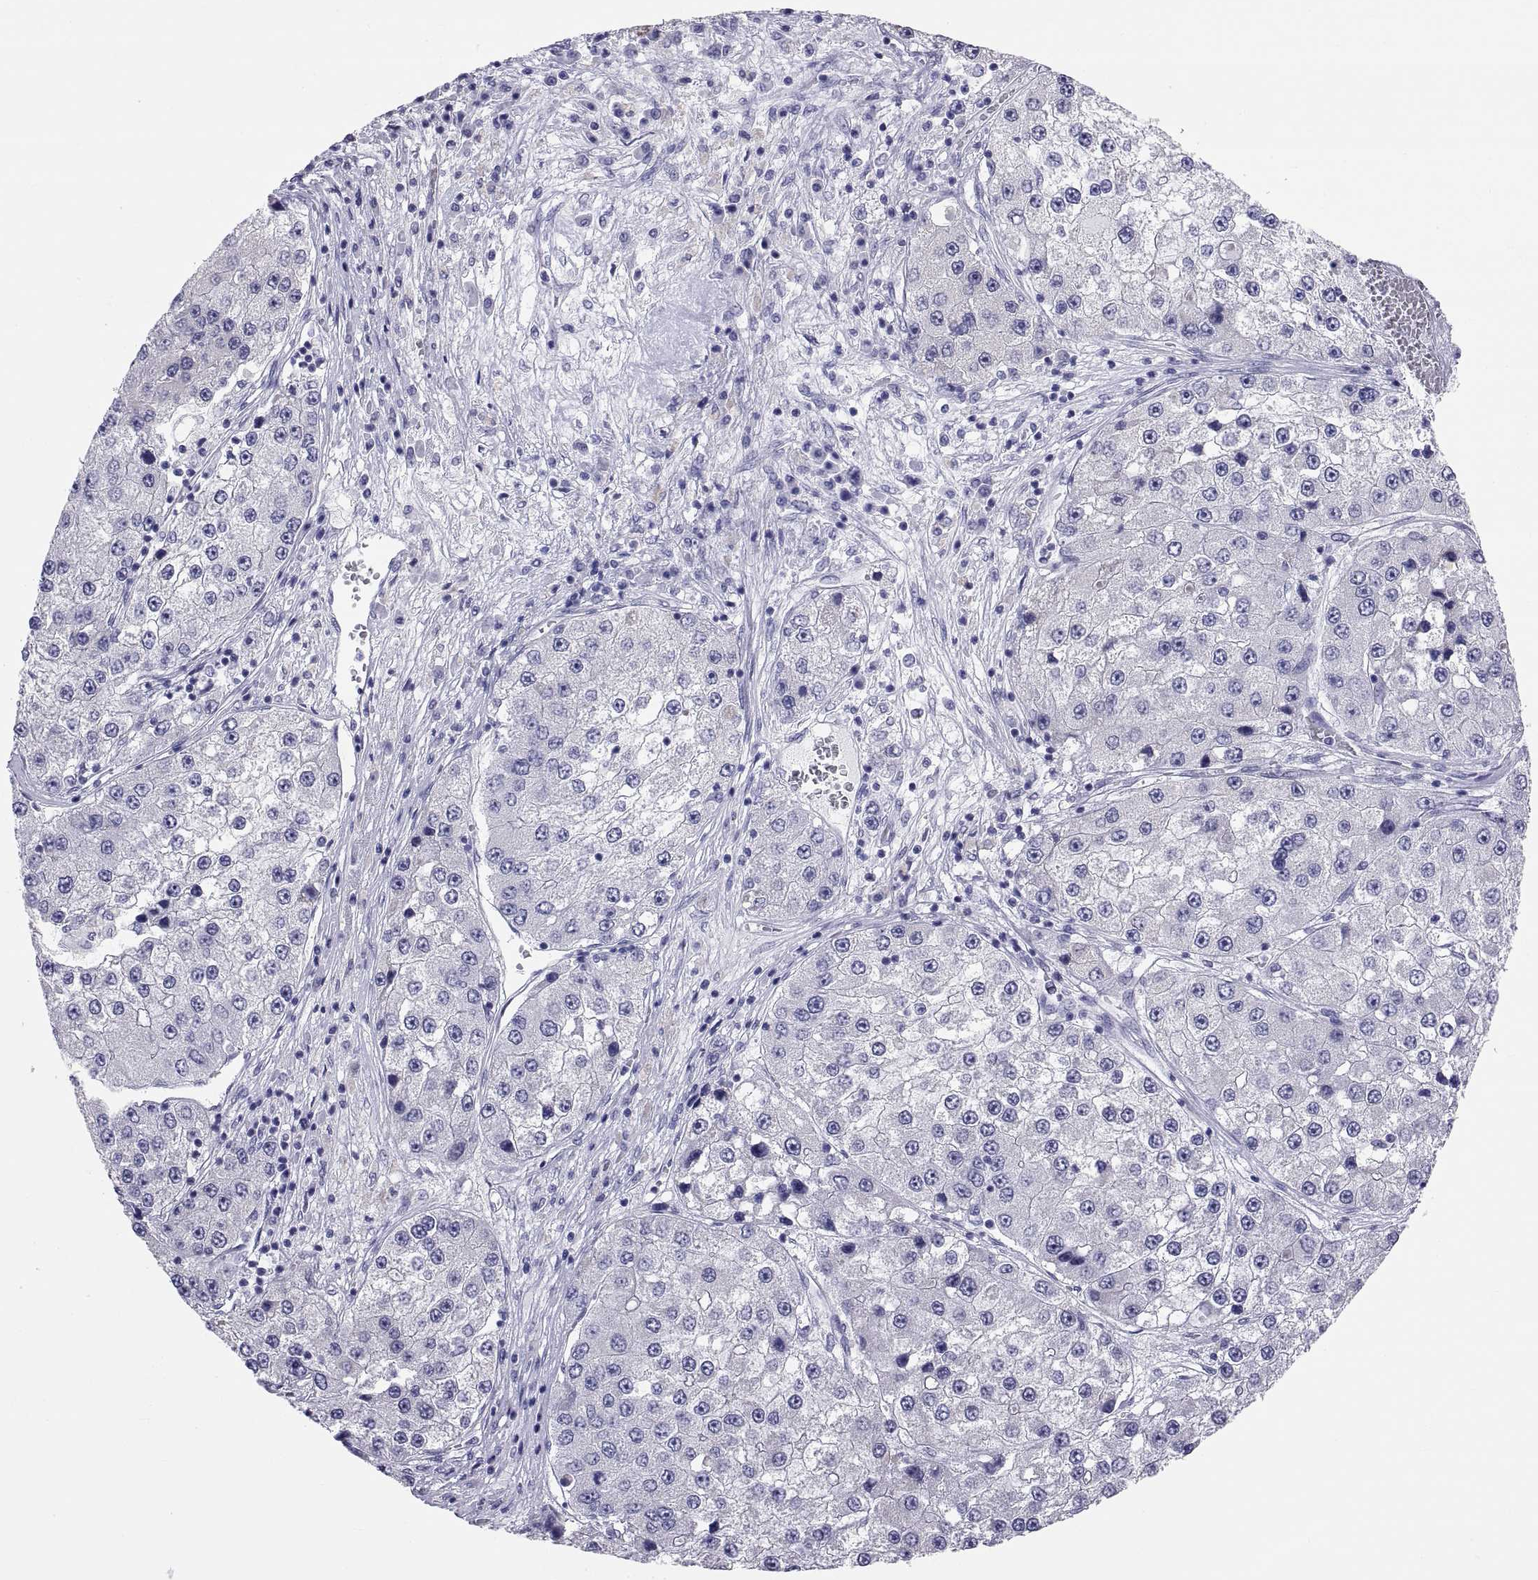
{"staining": {"intensity": "negative", "quantity": "none", "location": "none"}, "tissue": "liver cancer", "cell_type": "Tumor cells", "image_type": "cancer", "snomed": [{"axis": "morphology", "description": "Carcinoma, Hepatocellular, NOS"}, {"axis": "topography", "description": "Liver"}], "caption": "Liver cancer (hepatocellular carcinoma) stained for a protein using immunohistochemistry shows no expression tumor cells.", "gene": "FAM170A", "patient": {"sex": "female", "age": 73}}